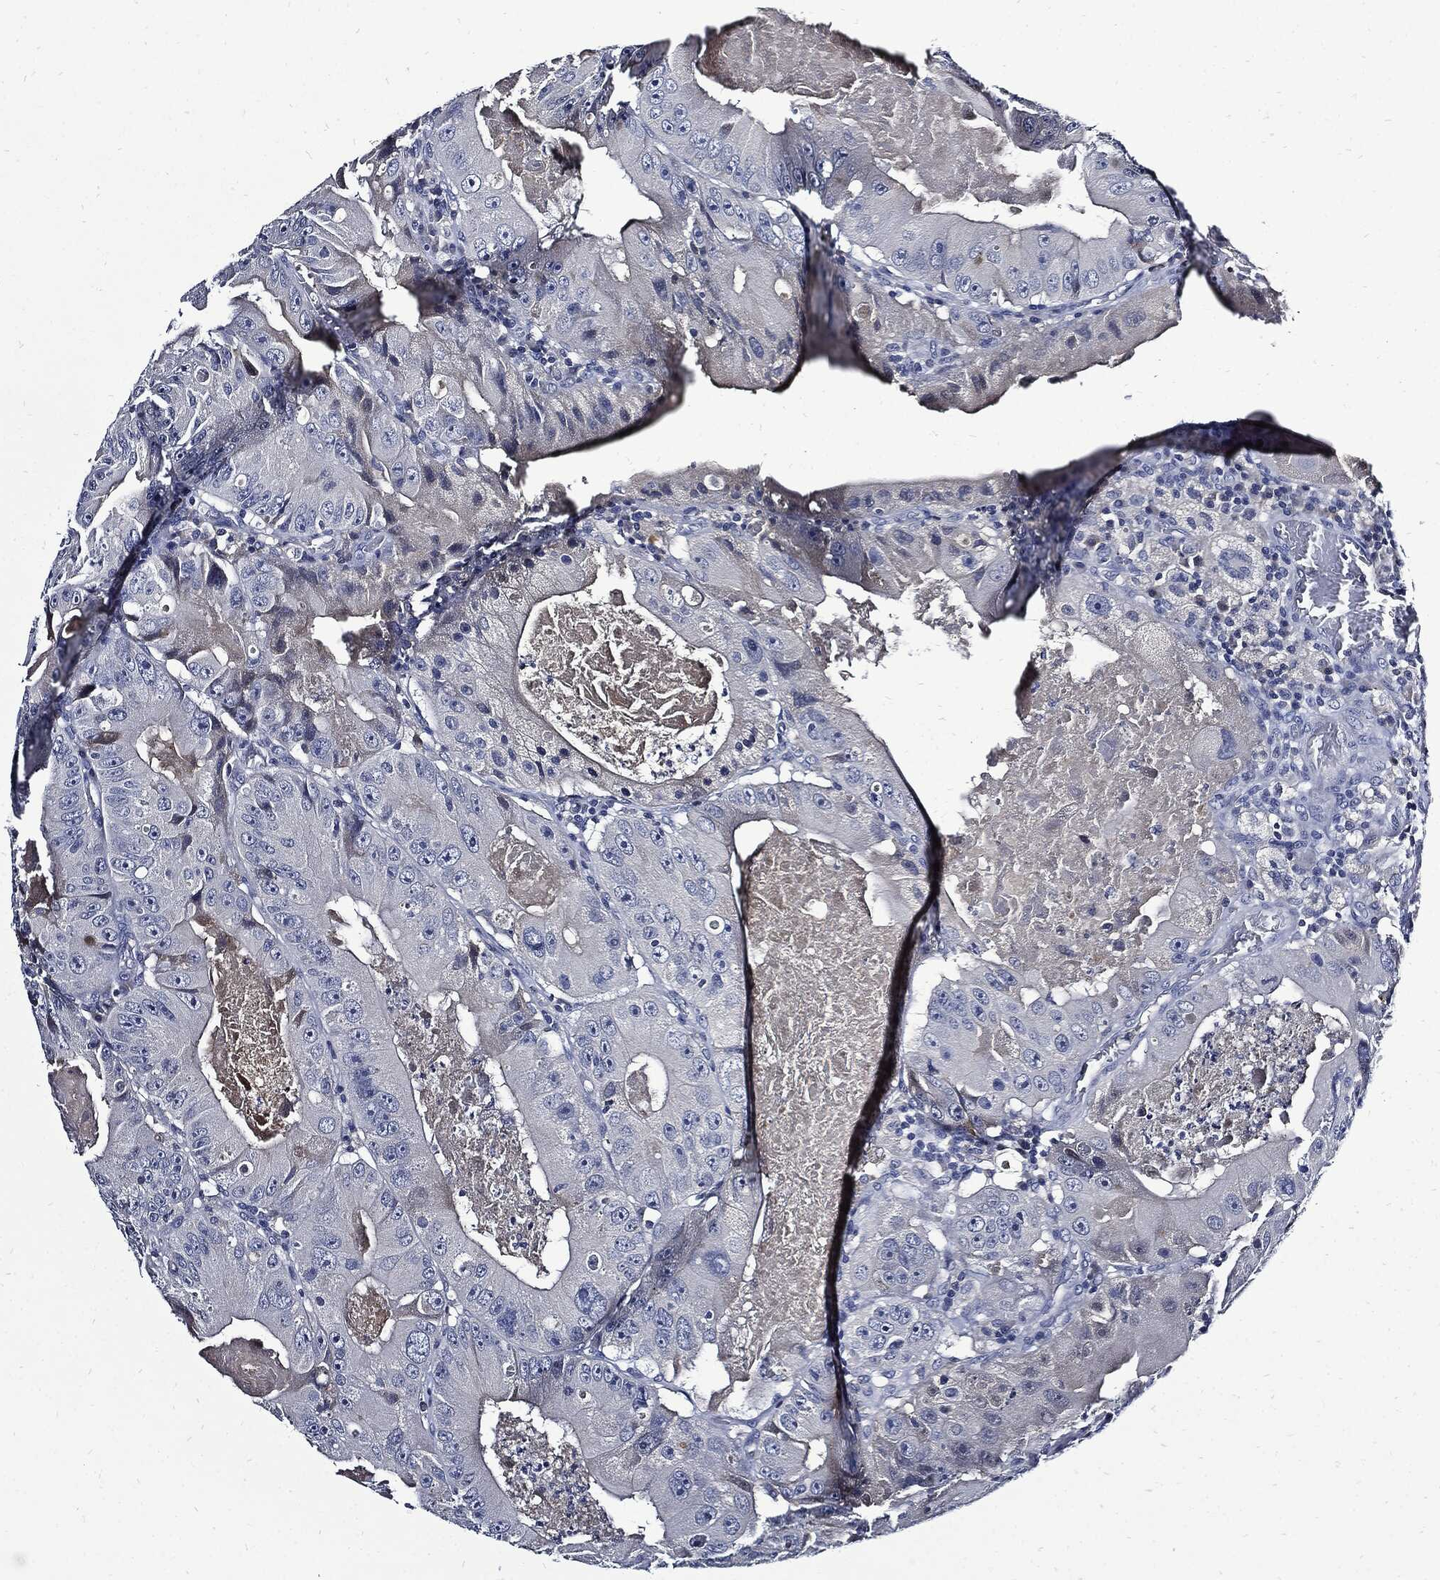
{"staining": {"intensity": "negative", "quantity": "none", "location": "none"}, "tissue": "colorectal cancer", "cell_type": "Tumor cells", "image_type": "cancer", "snomed": [{"axis": "morphology", "description": "Adenocarcinoma, NOS"}, {"axis": "topography", "description": "Colon"}], "caption": "DAB (3,3'-diaminobenzidine) immunohistochemical staining of colorectal cancer (adenocarcinoma) displays no significant staining in tumor cells.", "gene": "CPE", "patient": {"sex": "female", "age": 86}}